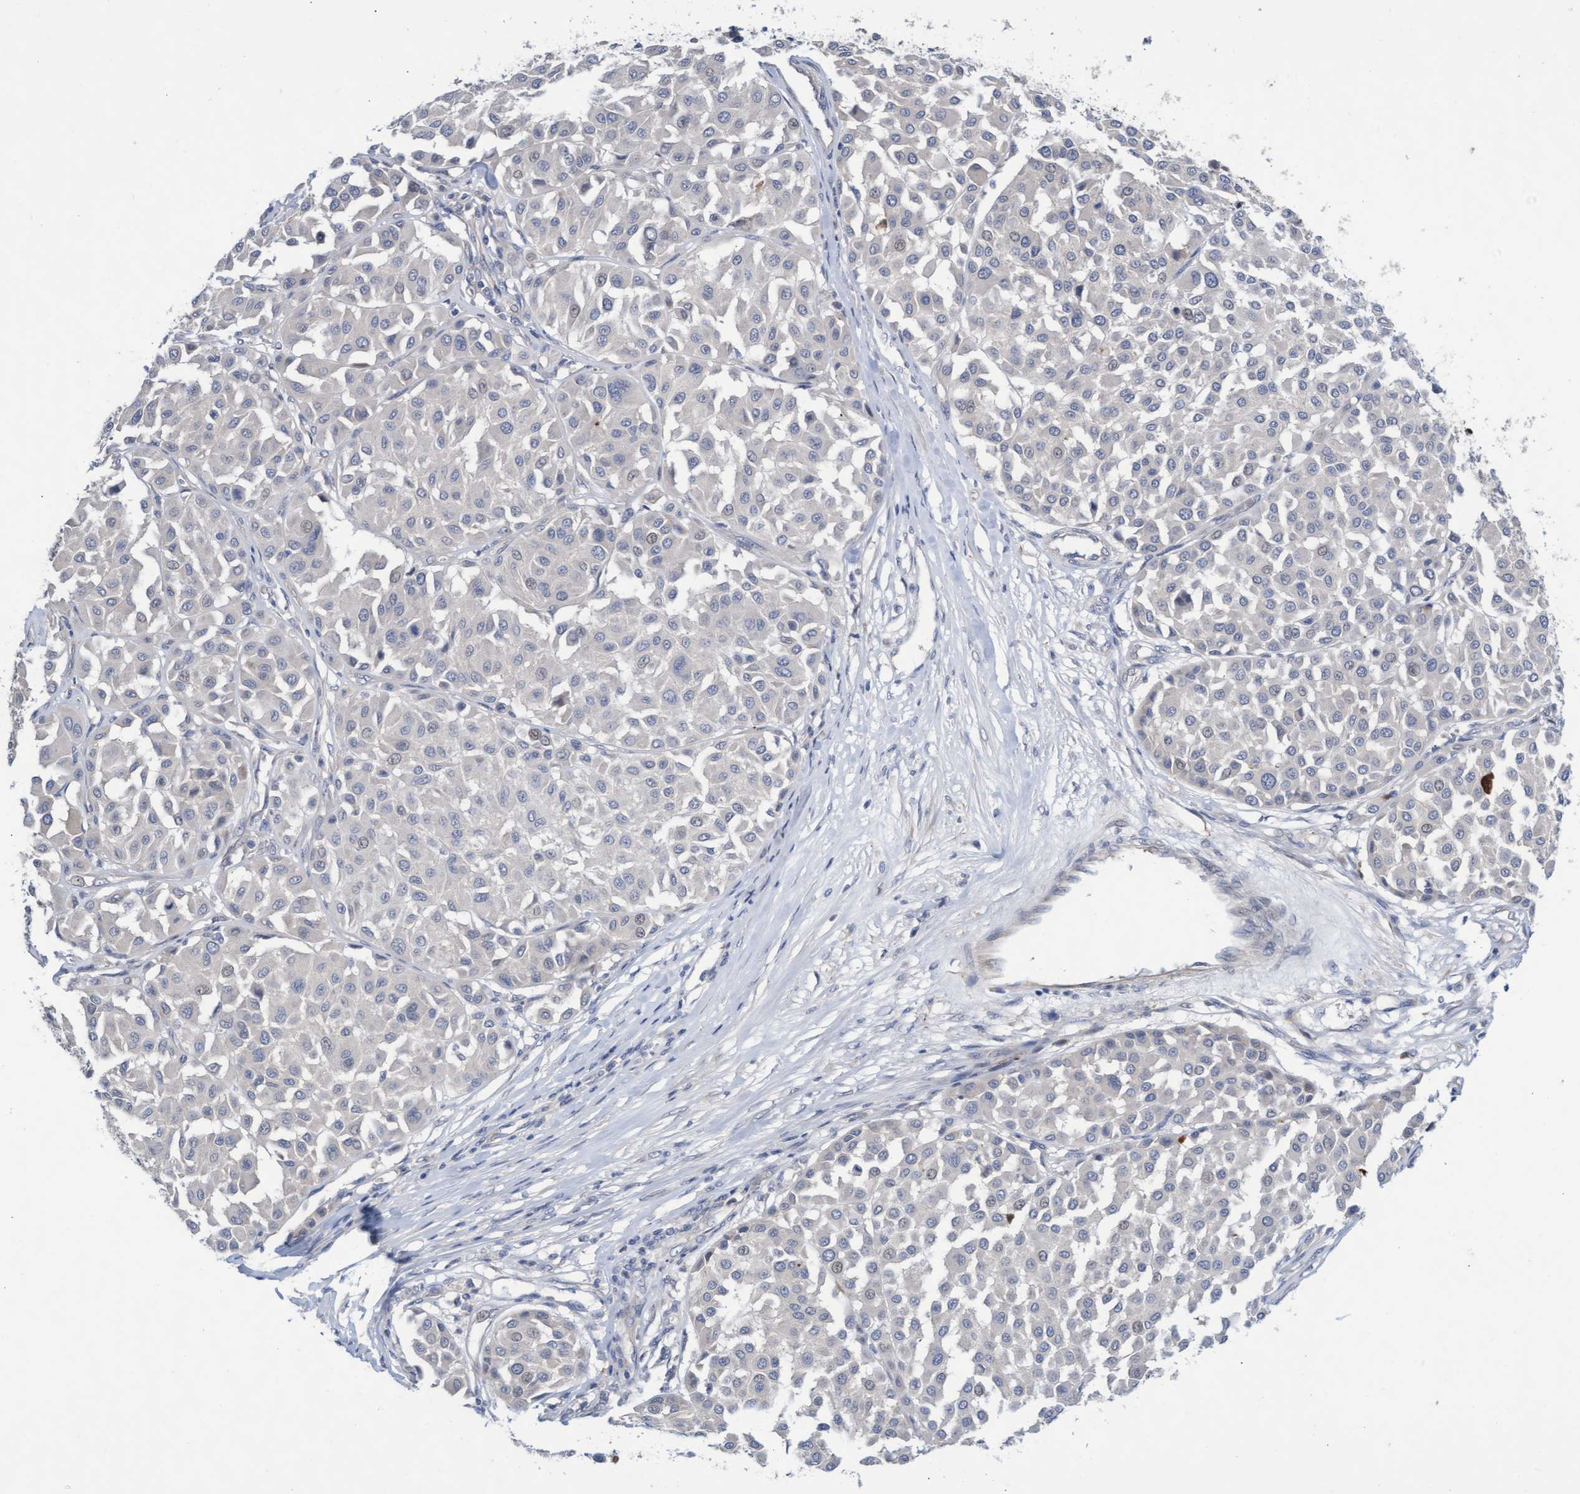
{"staining": {"intensity": "weak", "quantity": "<25%", "location": "nuclear"}, "tissue": "melanoma", "cell_type": "Tumor cells", "image_type": "cancer", "snomed": [{"axis": "morphology", "description": "Malignant melanoma, Metastatic site"}, {"axis": "topography", "description": "Soft tissue"}], "caption": "Tumor cells are negative for protein expression in human malignant melanoma (metastatic site).", "gene": "ABCF2", "patient": {"sex": "male", "age": 41}}